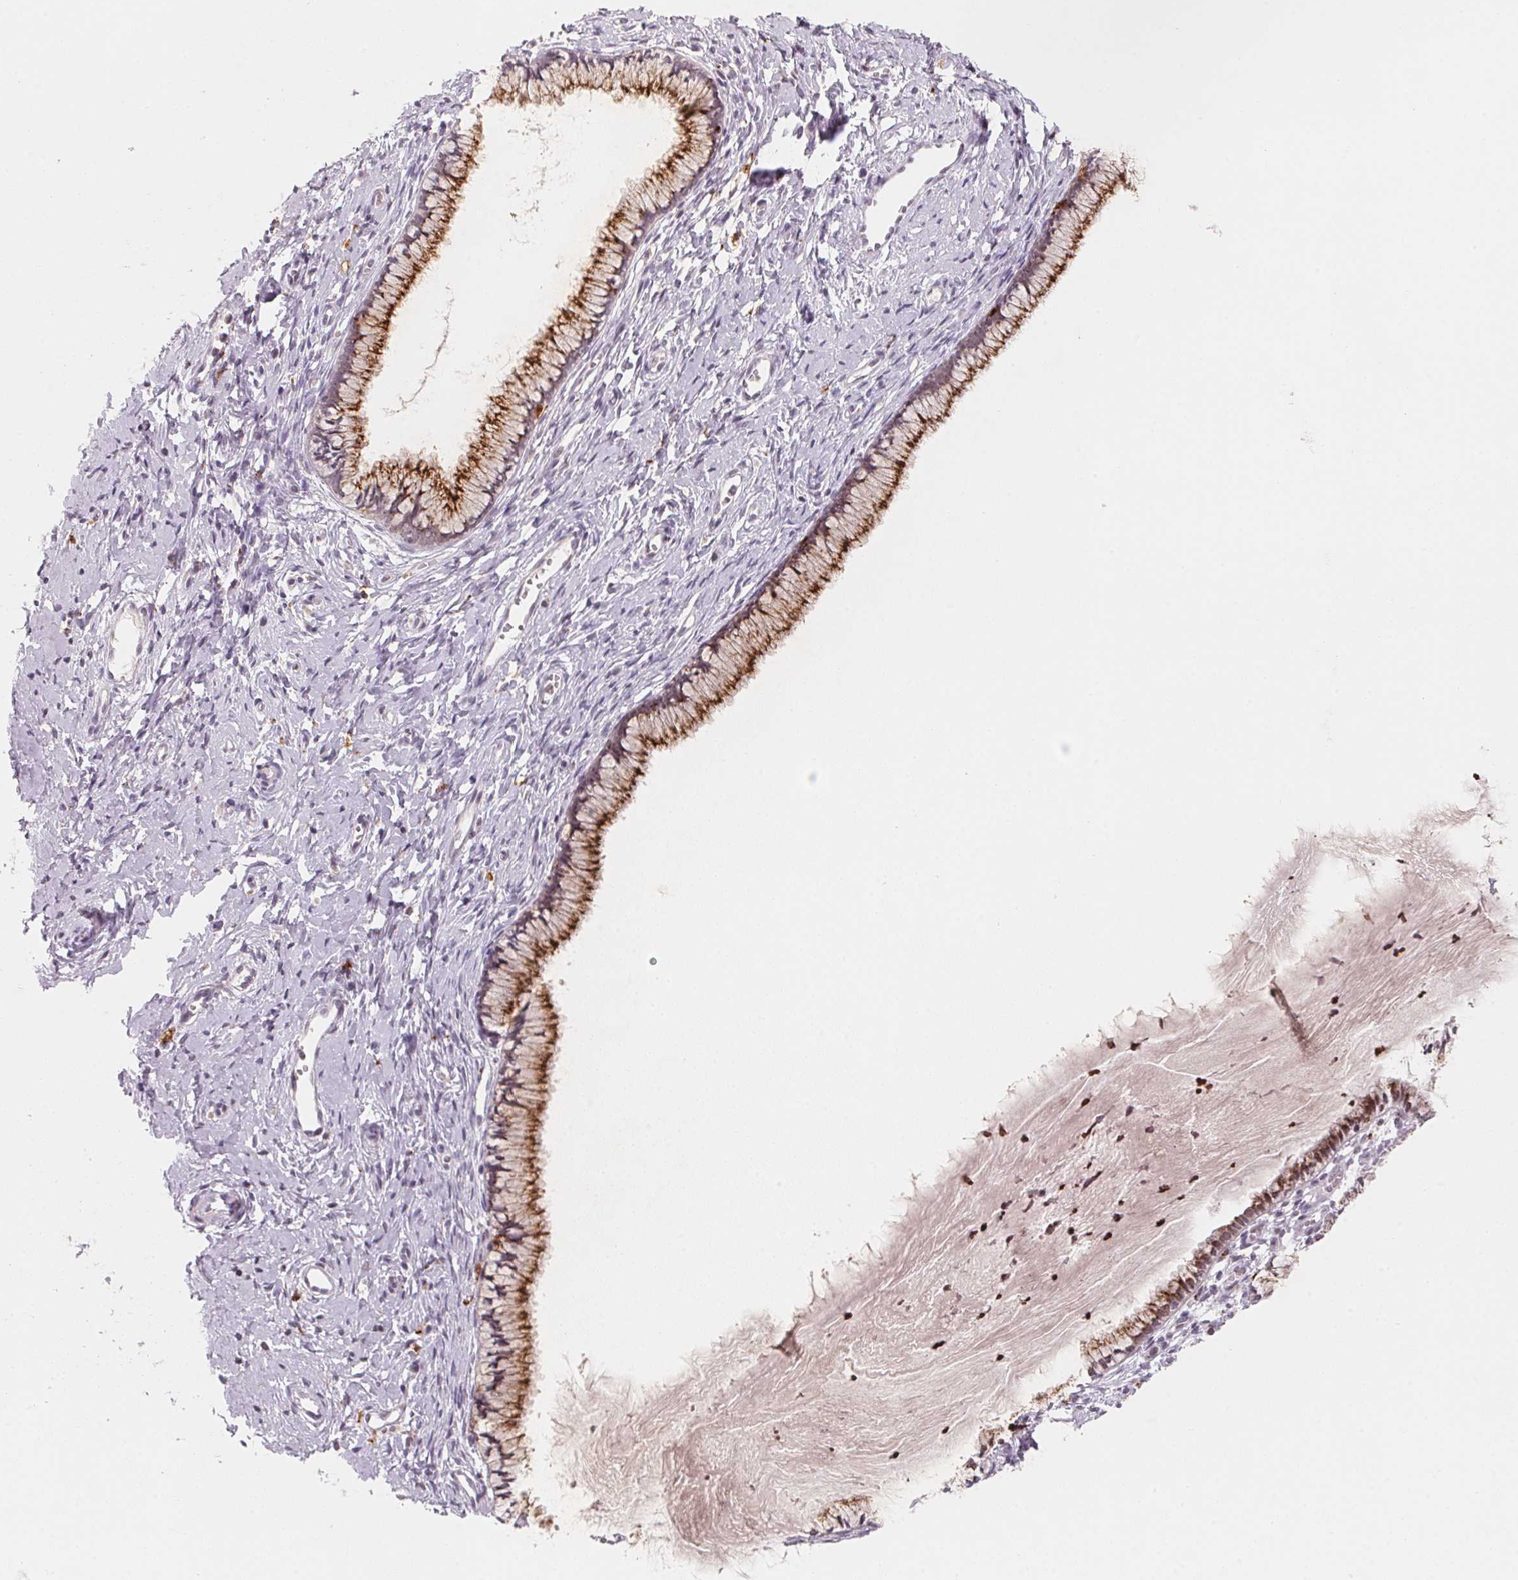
{"staining": {"intensity": "moderate", "quantity": ">75%", "location": "cytoplasmic/membranous"}, "tissue": "cervix", "cell_type": "Glandular cells", "image_type": "normal", "snomed": [{"axis": "morphology", "description": "Normal tissue, NOS"}, {"axis": "topography", "description": "Cervix"}], "caption": "Moderate cytoplasmic/membranous protein expression is identified in approximately >75% of glandular cells in cervix. (DAB (3,3'-diaminobenzidine) IHC, brown staining for protein, blue staining for nuclei).", "gene": "TREH", "patient": {"sex": "female", "age": 40}}